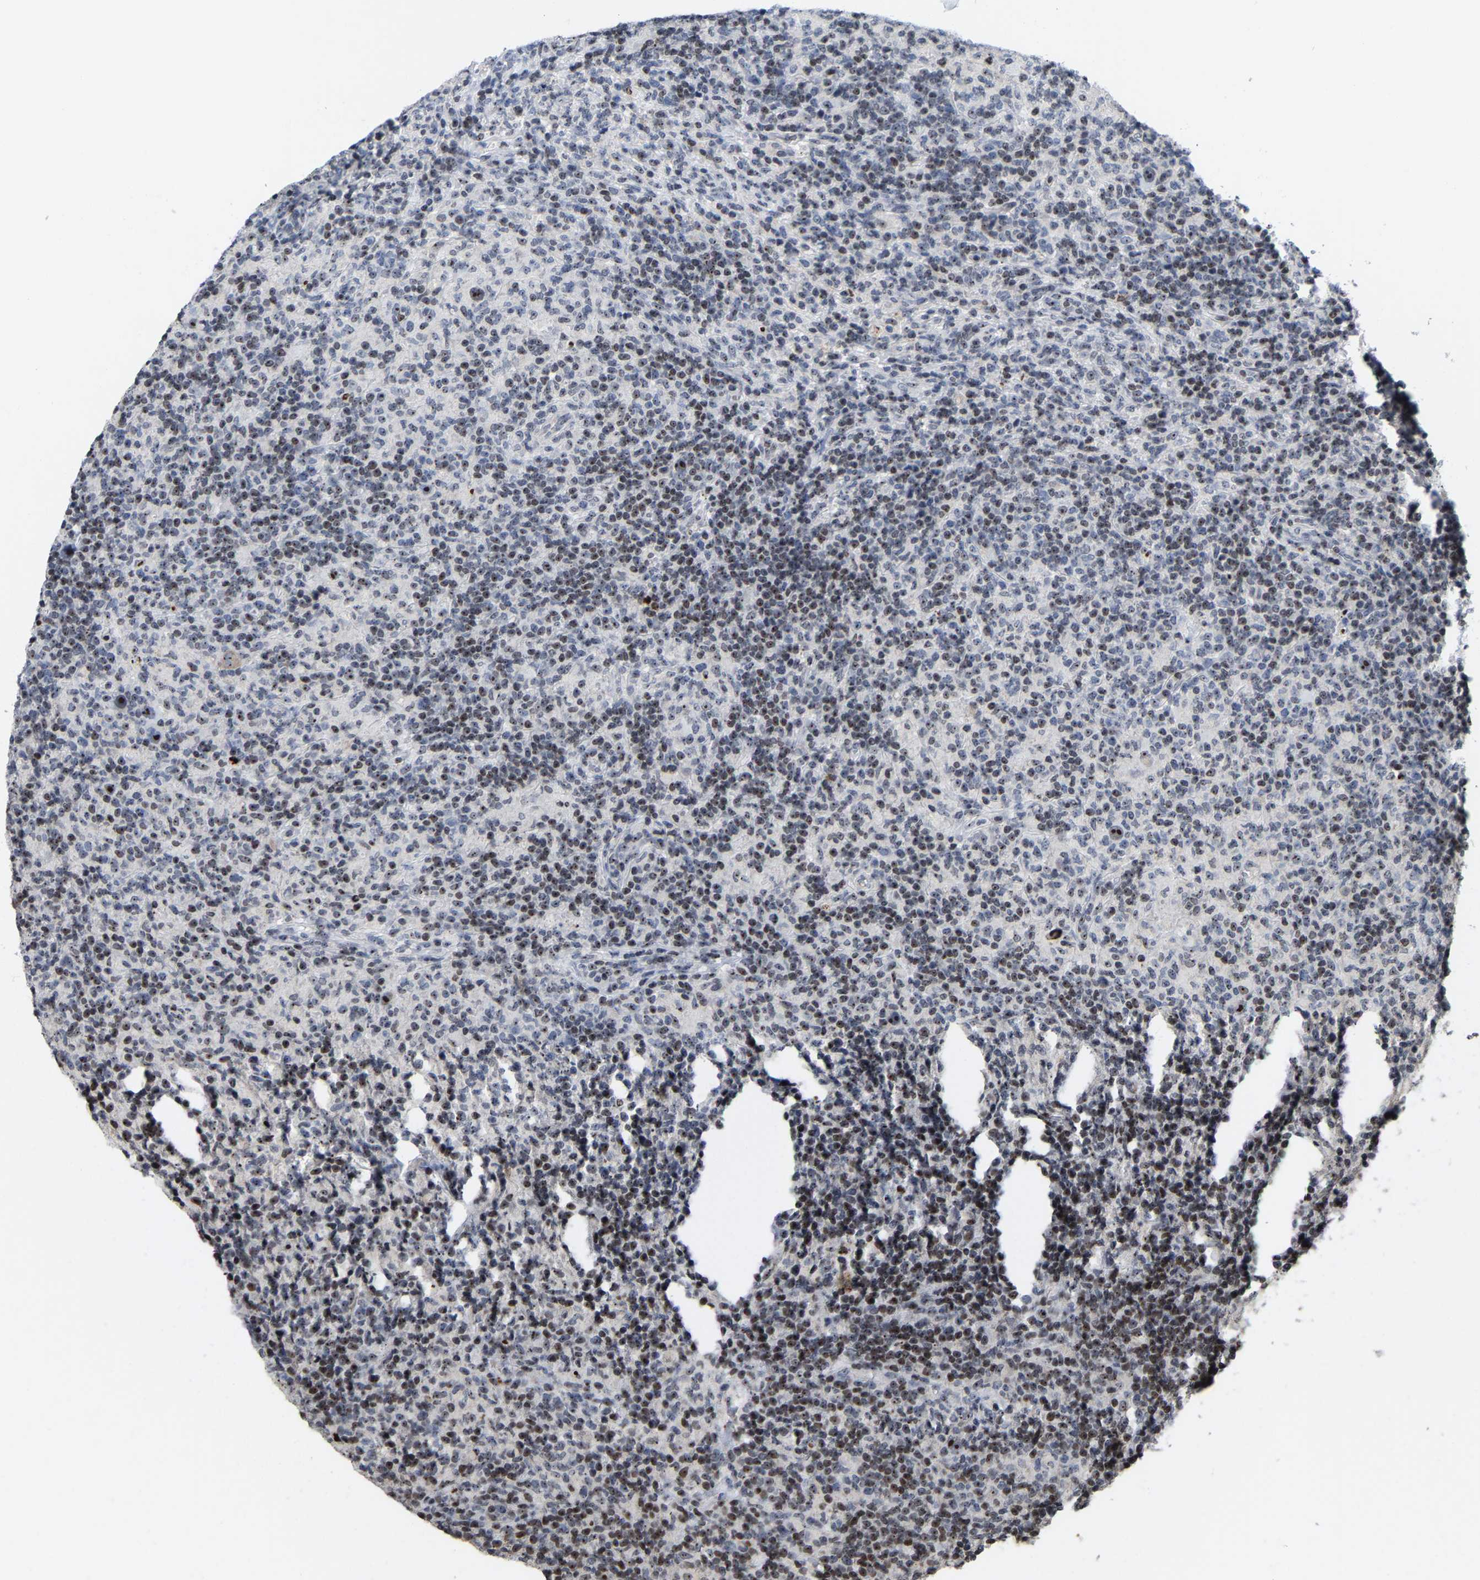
{"staining": {"intensity": "moderate", "quantity": ">75%", "location": "nuclear"}, "tissue": "lymphoma", "cell_type": "Tumor cells", "image_type": "cancer", "snomed": [{"axis": "morphology", "description": "Hodgkin's disease, NOS"}, {"axis": "topography", "description": "Lymph node"}], "caption": "Immunohistochemistry of Hodgkin's disease shows medium levels of moderate nuclear expression in approximately >75% of tumor cells.", "gene": "NOP58", "patient": {"sex": "male", "age": 70}}